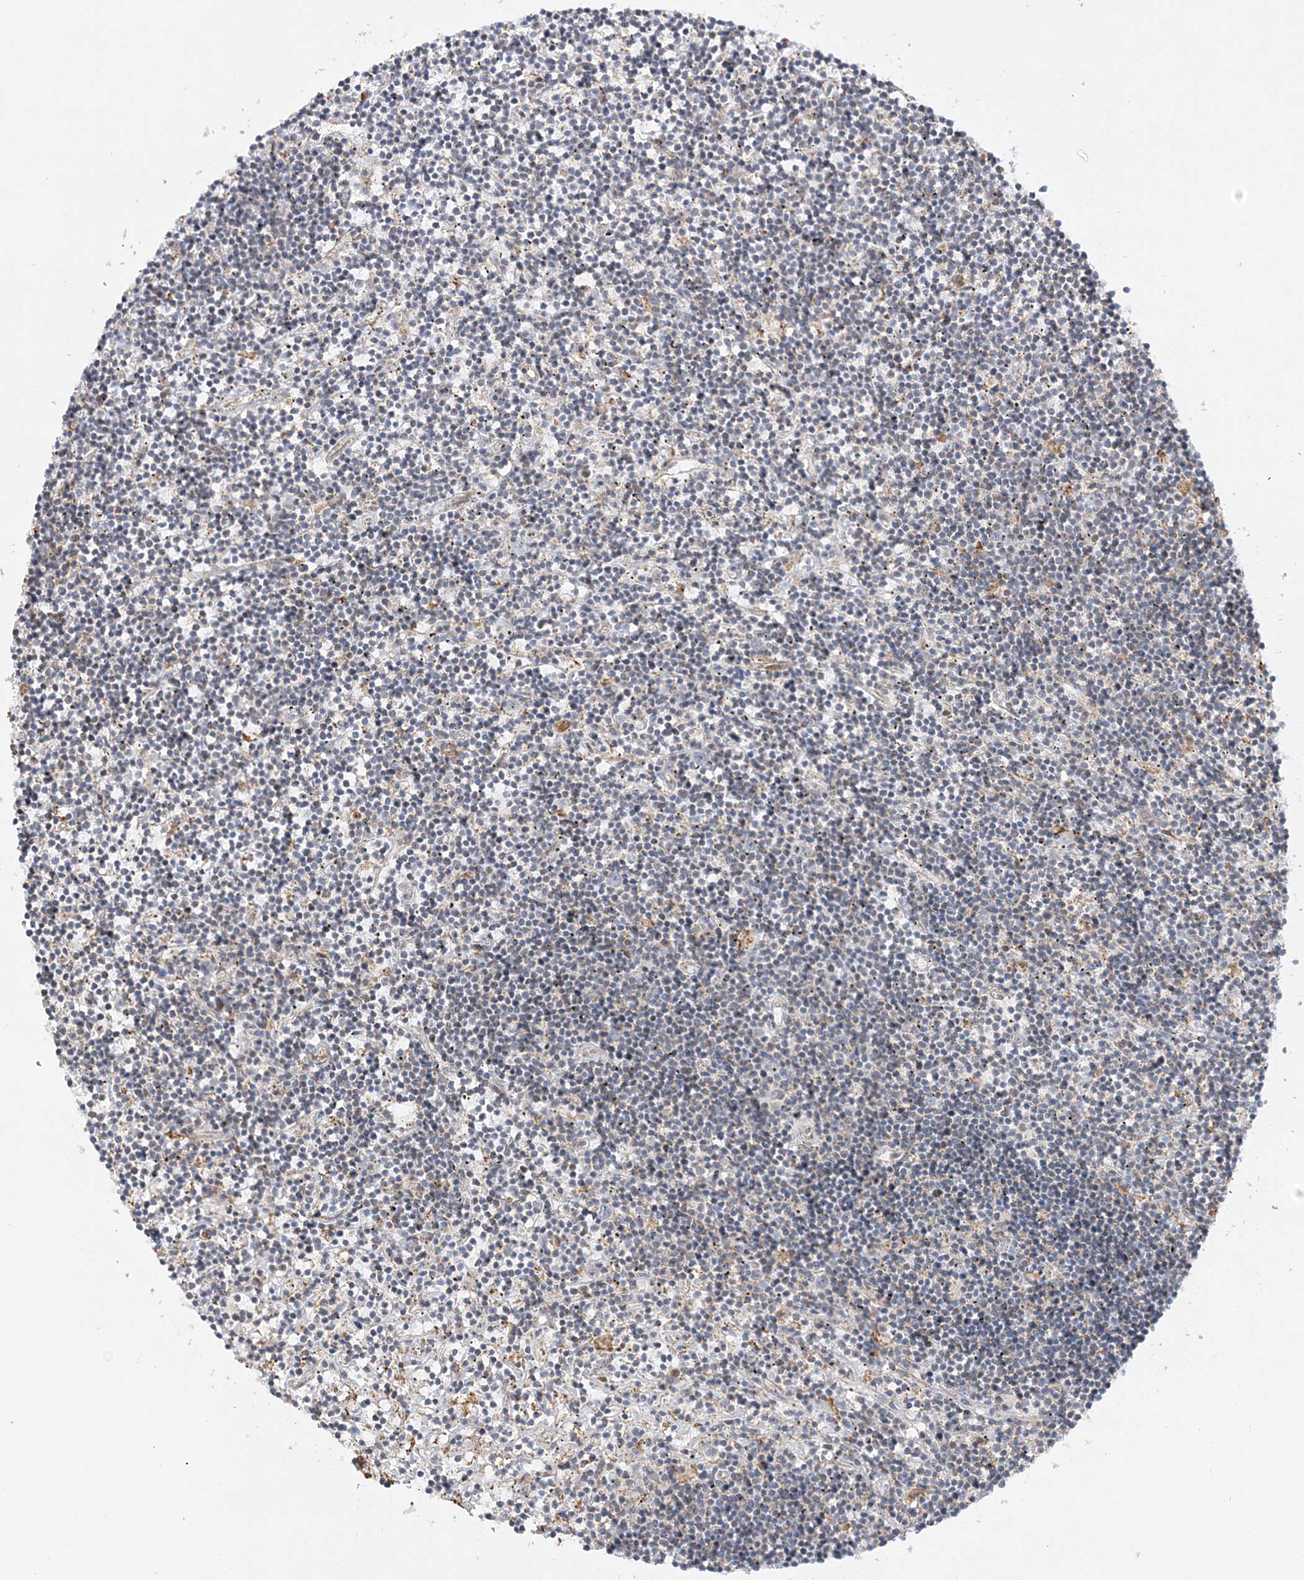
{"staining": {"intensity": "negative", "quantity": "none", "location": "none"}, "tissue": "lymphoma", "cell_type": "Tumor cells", "image_type": "cancer", "snomed": [{"axis": "morphology", "description": "Malignant lymphoma, non-Hodgkin's type, Low grade"}, {"axis": "topography", "description": "Spleen"}], "caption": "There is no significant positivity in tumor cells of lymphoma.", "gene": "ZFYVE16", "patient": {"sex": "male", "age": 76}}